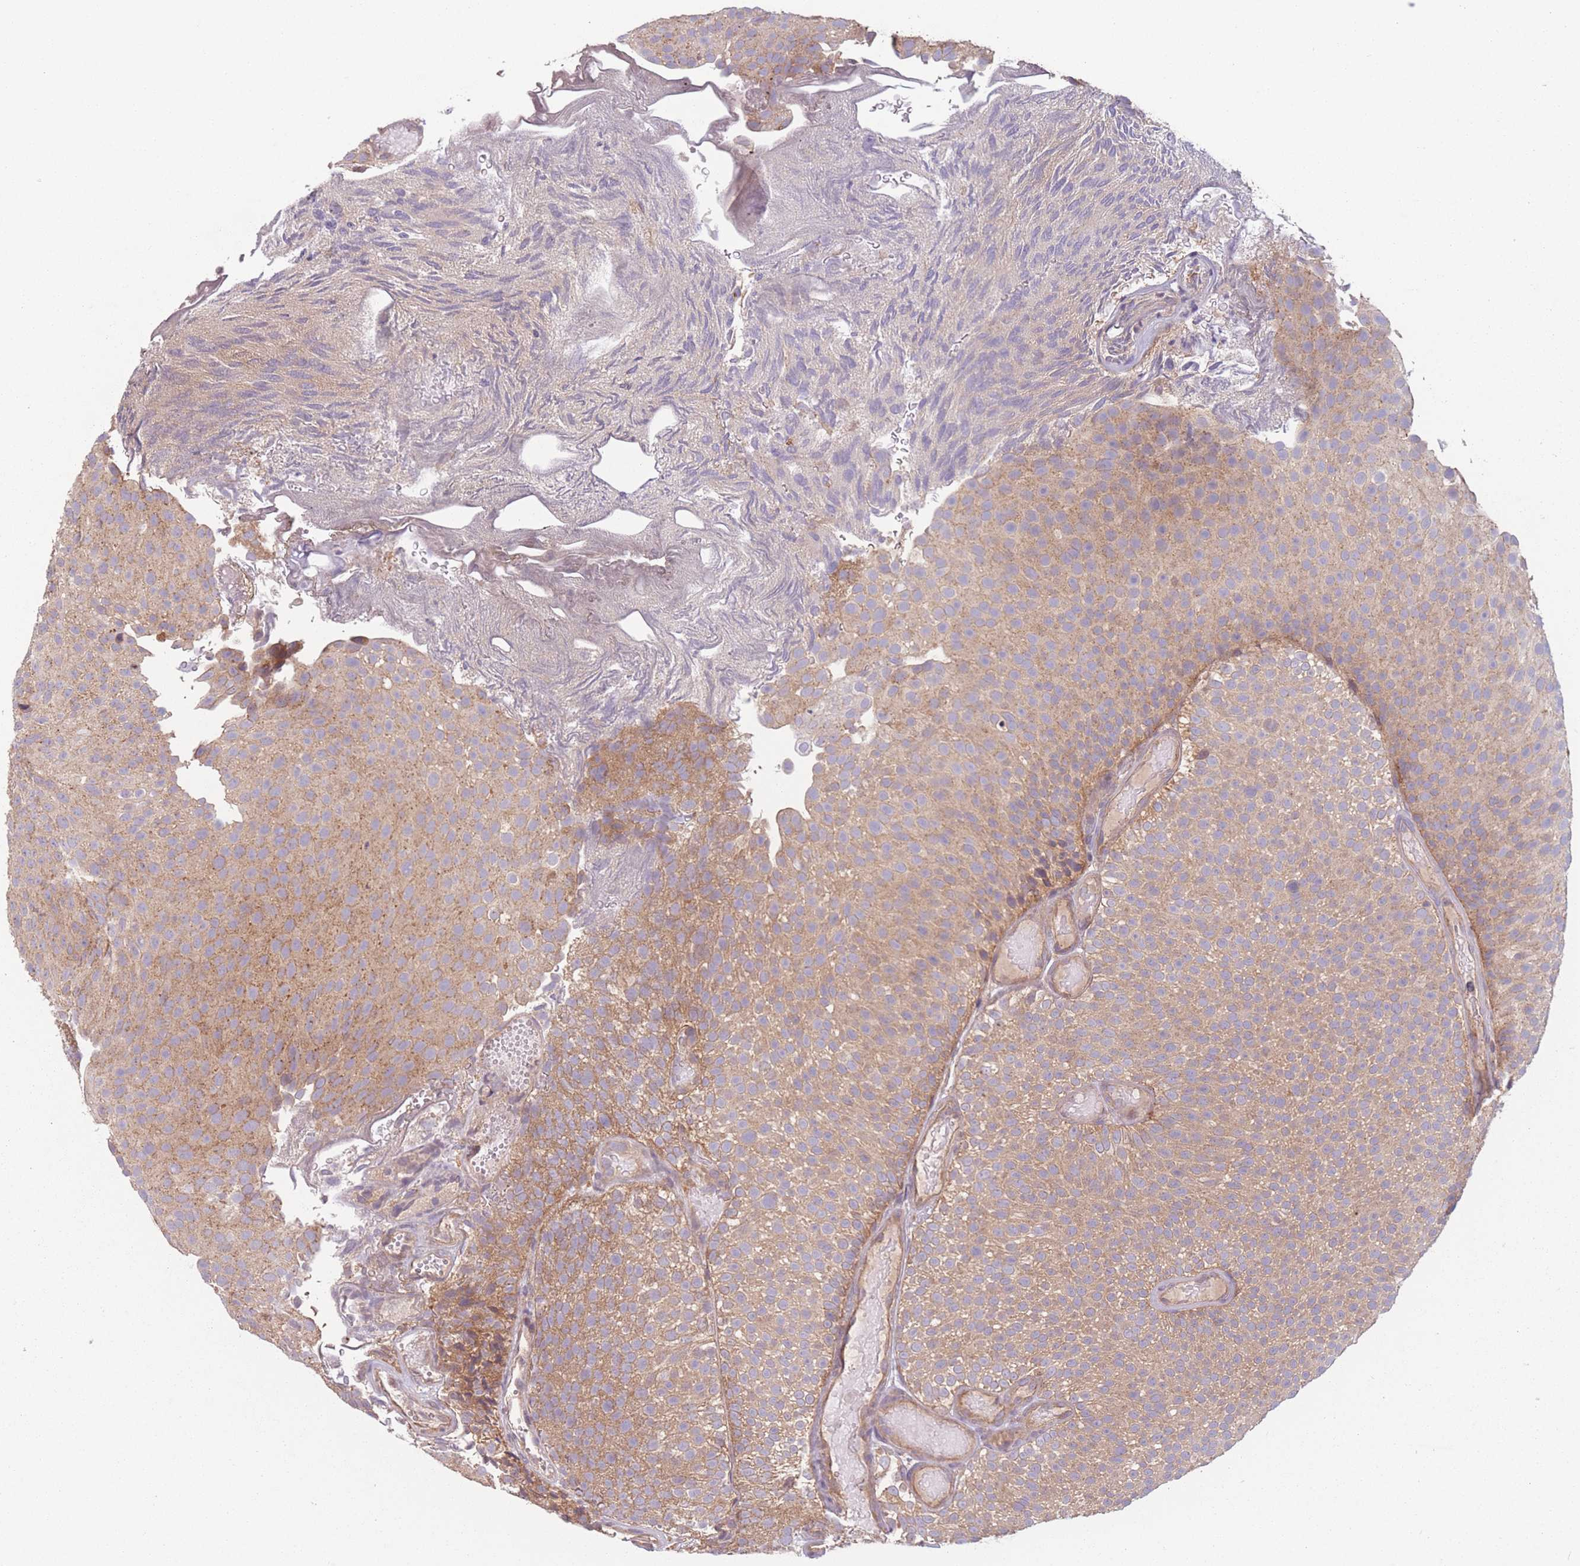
{"staining": {"intensity": "moderate", "quantity": "25%-75%", "location": "cytoplasmic/membranous"}, "tissue": "urothelial cancer", "cell_type": "Tumor cells", "image_type": "cancer", "snomed": [{"axis": "morphology", "description": "Urothelial carcinoma, Low grade"}, {"axis": "topography", "description": "Urinary bladder"}], "caption": "DAB (3,3'-diaminobenzidine) immunohistochemical staining of urothelial cancer exhibits moderate cytoplasmic/membranous protein expression in about 25%-75% of tumor cells. Using DAB (3,3'-diaminobenzidine) (brown) and hematoxylin (blue) stains, captured at high magnification using brightfield microscopy.", "gene": "WASHC2A", "patient": {"sex": "male", "age": 78}}